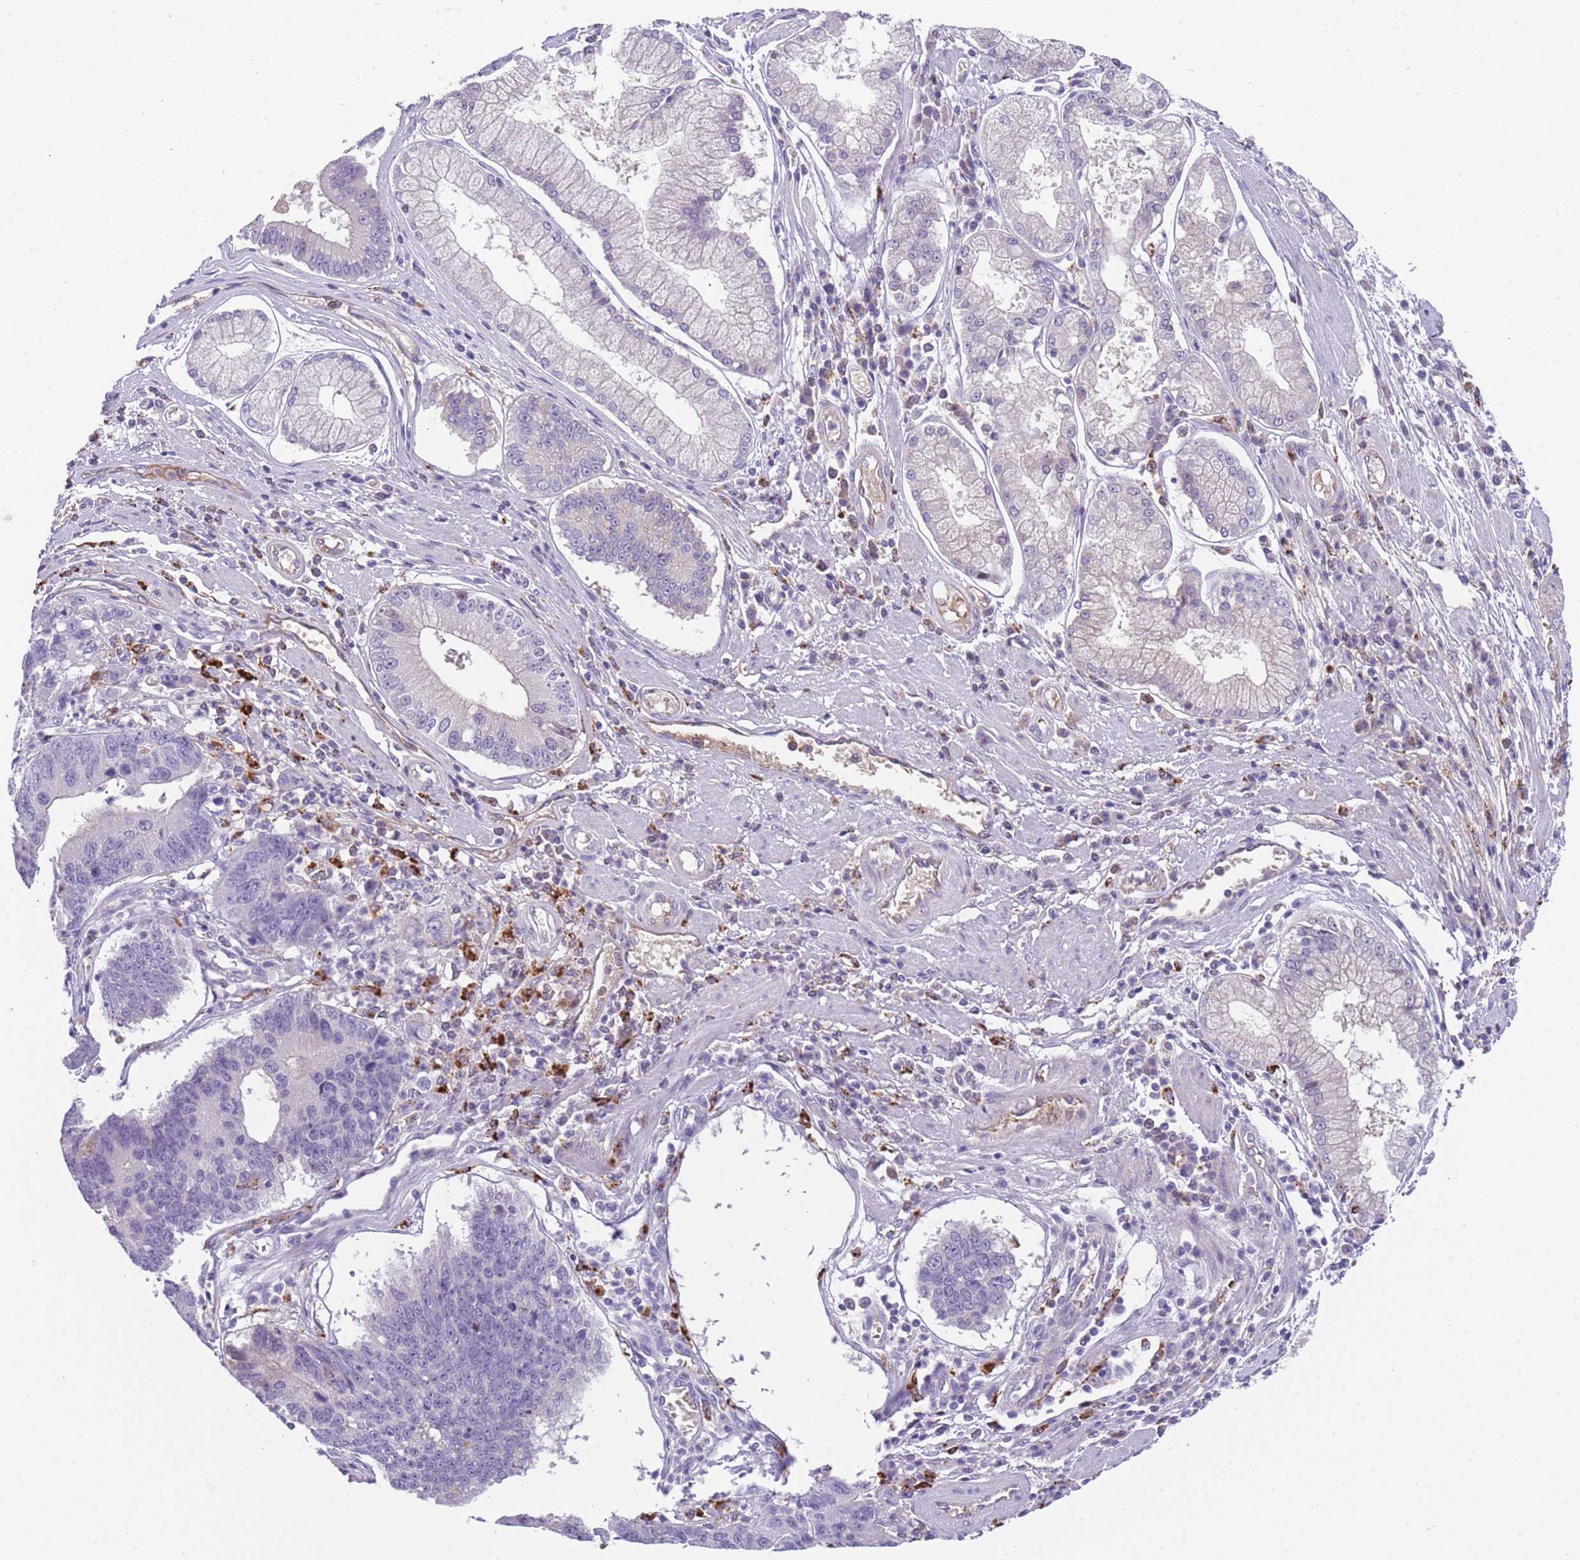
{"staining": {"intensity": "negative", "quantity": "none", "location": "none"}, "tissue": "stomach cancer", "cell_type": "Tumor cells", "image_type": "cancer", "snomed": [{"axis": "morphology", "description": "Adenocarcinoma, NOS"}, {"axis": "topography", "description": "Stomach"}], "caption": "Stomach adenocarcinoma stained for a protein using immunohistochemistry demonstrates no staining tumor cells.", "gene": "GNAT1", "patient": {"sex": "male", "age": 59}}